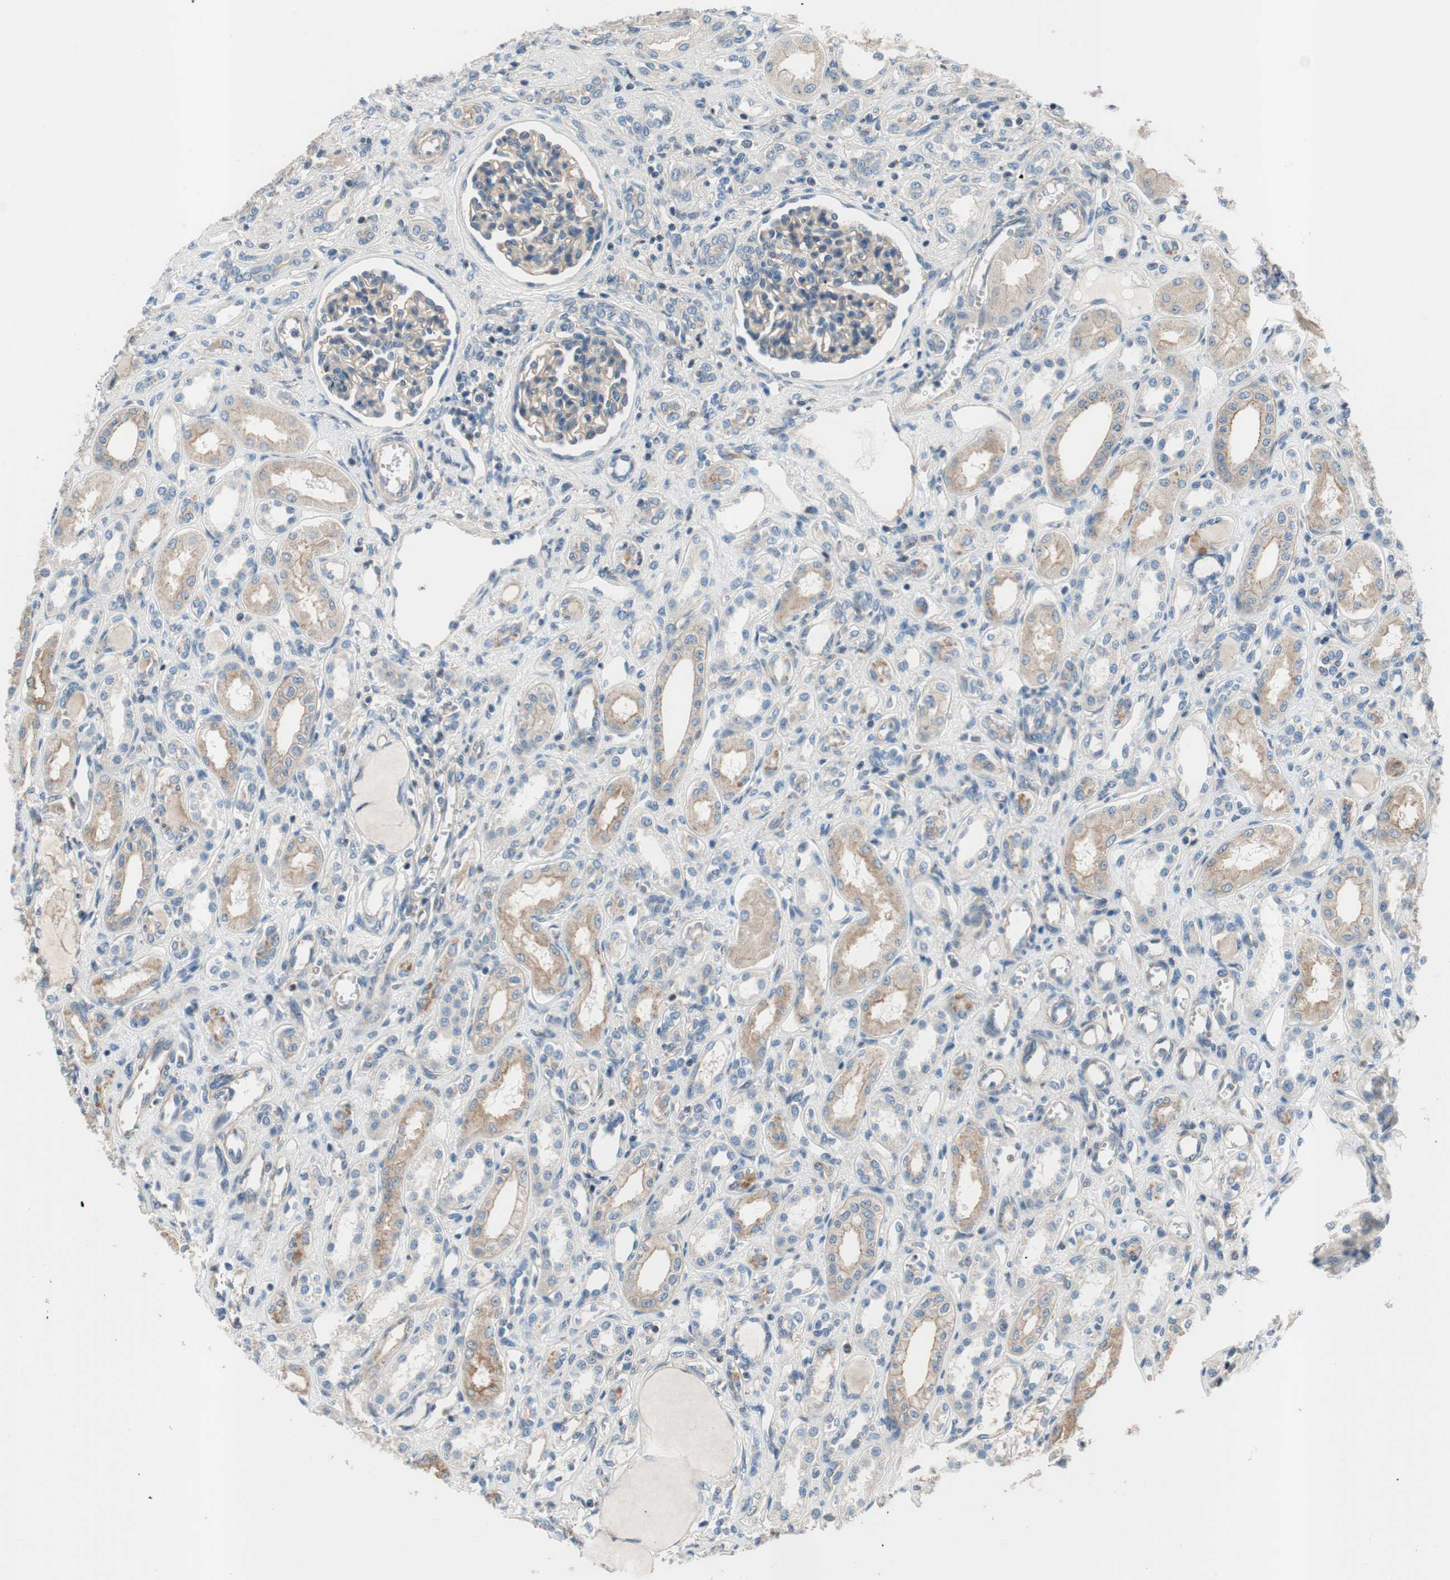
{"staining": {"intensity": "weak", "quantity": ">75%", "location": "cytoplasmic/membranous"}, "tissue": "kidney", "cell_type": "Cells in glomeruli", "image_type": "normal", "snomed": [{"axis": "morphology", "description": "Normal tissue, NOS"}, {"axis": "topography", "description": "Kidney"}], "caption": "Protein expression analysis of benign human kidney reveals weak cytoplasmic/membranous positivity in approximately >75% of cells in glomeruli. Nuclei are stained in blue.", "gene": "CALML3", "patient": {"sex": "male", "age": 7}}